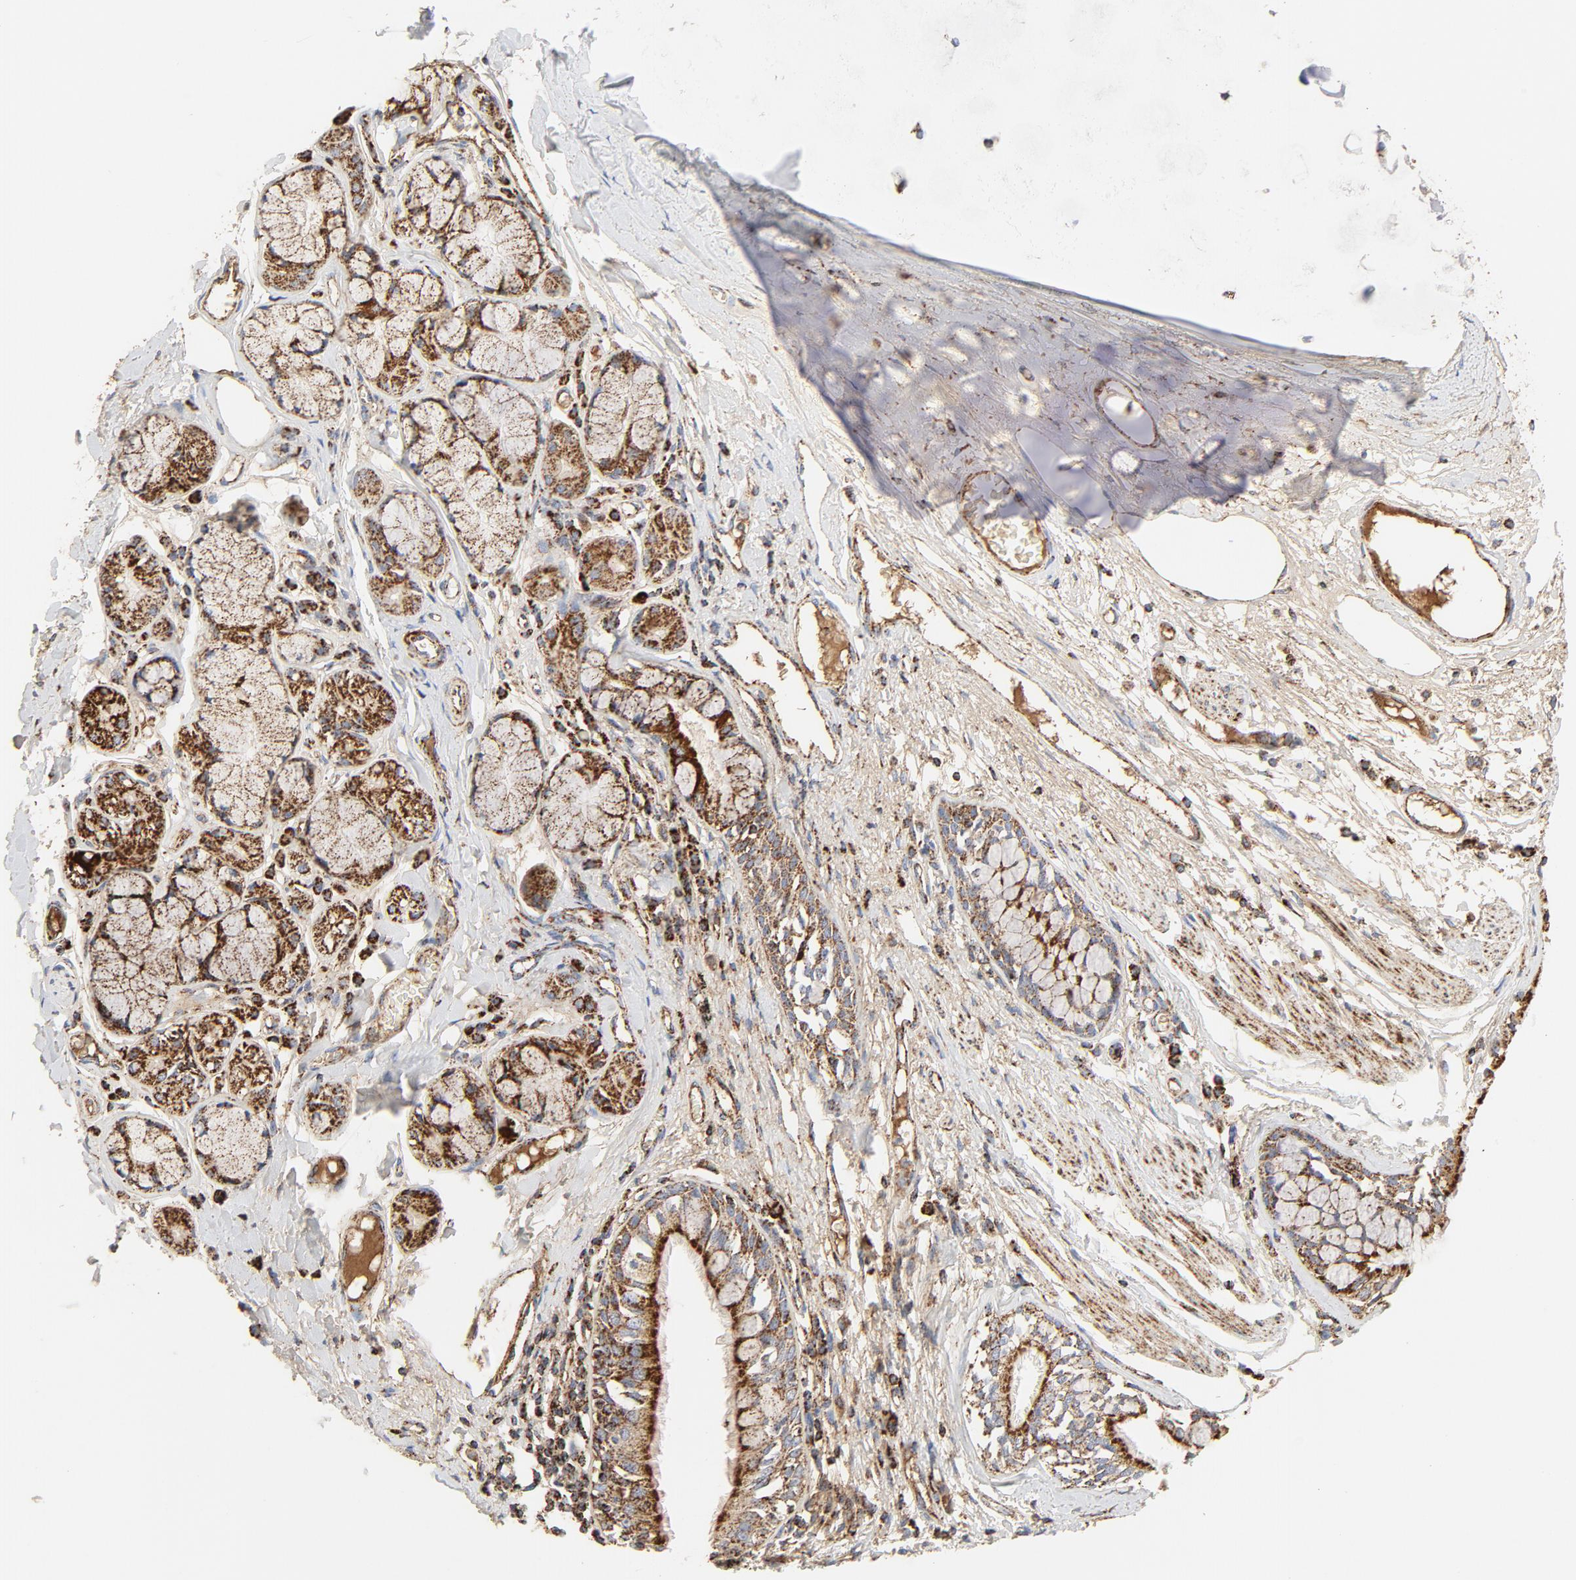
{"staining": {"intensity": "strong", "quantity": "<25%", "location": "cytoplasmic/membranous"}, "tissue": "bronchus", "cell_type": "Respiratory epithelial cells", "image_type": "normal", "snomed": [{"axis": "morphology", "description": "Normal tissue, NOS"}, {"axis": "topography", "description": "Bronchus"}, {"axis": "topography", "description": "Lung"}], "caption": "About <25% of respiratory epithelial cells in unremarkable human bronchus exhibit strong cytoplasmic/membranous protein expression as visualized by brown immunohistochemical staining.", "gene": "PCNX4", "patient": {"sex": "female", "age": 56}}